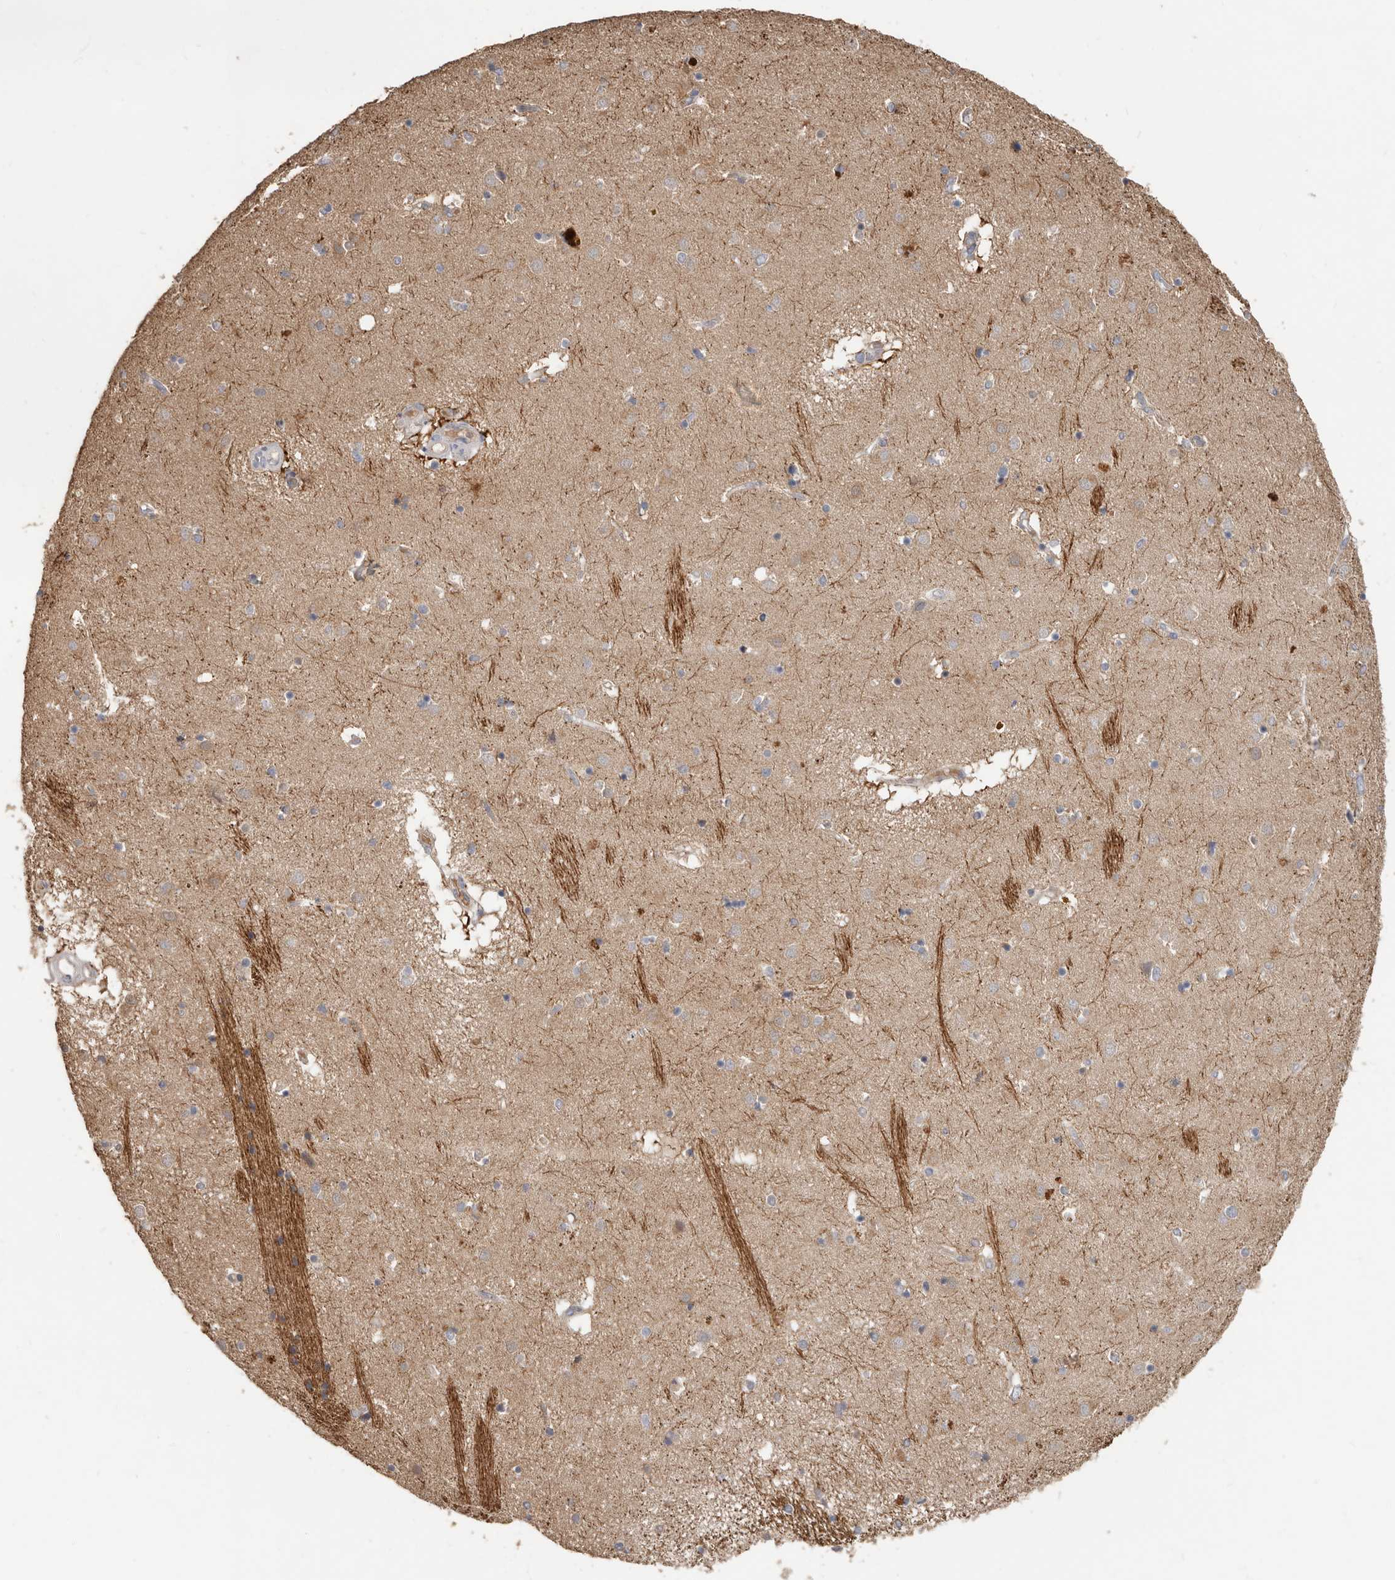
{"staining": {"intensity": "weak", "quantity": "<25%", "location": "cytoplasmic/membranous"}, "tissue": "caudate", "cell_type": "Glial cells", "image_type": "normal", "snomed": [{"axis": "morphology", "description": "Normal tissue, NOS"}, {"axis": "topography", "description": "Lateral ventricle wall"}], "caption": "Immunohistochemistry micrograph of normal caudate: human caudate stained with DAB (3,3'-diaminobenzidine) demonstrates no significant protein staining in glial cells. (Brightfield microscopy of DAB (3,3'-diaminobenzidine) immunohistochemistry (IHC) at high magnification).", "gene": "KIF26B", "patient": {"sex": "male", "age": 70}}